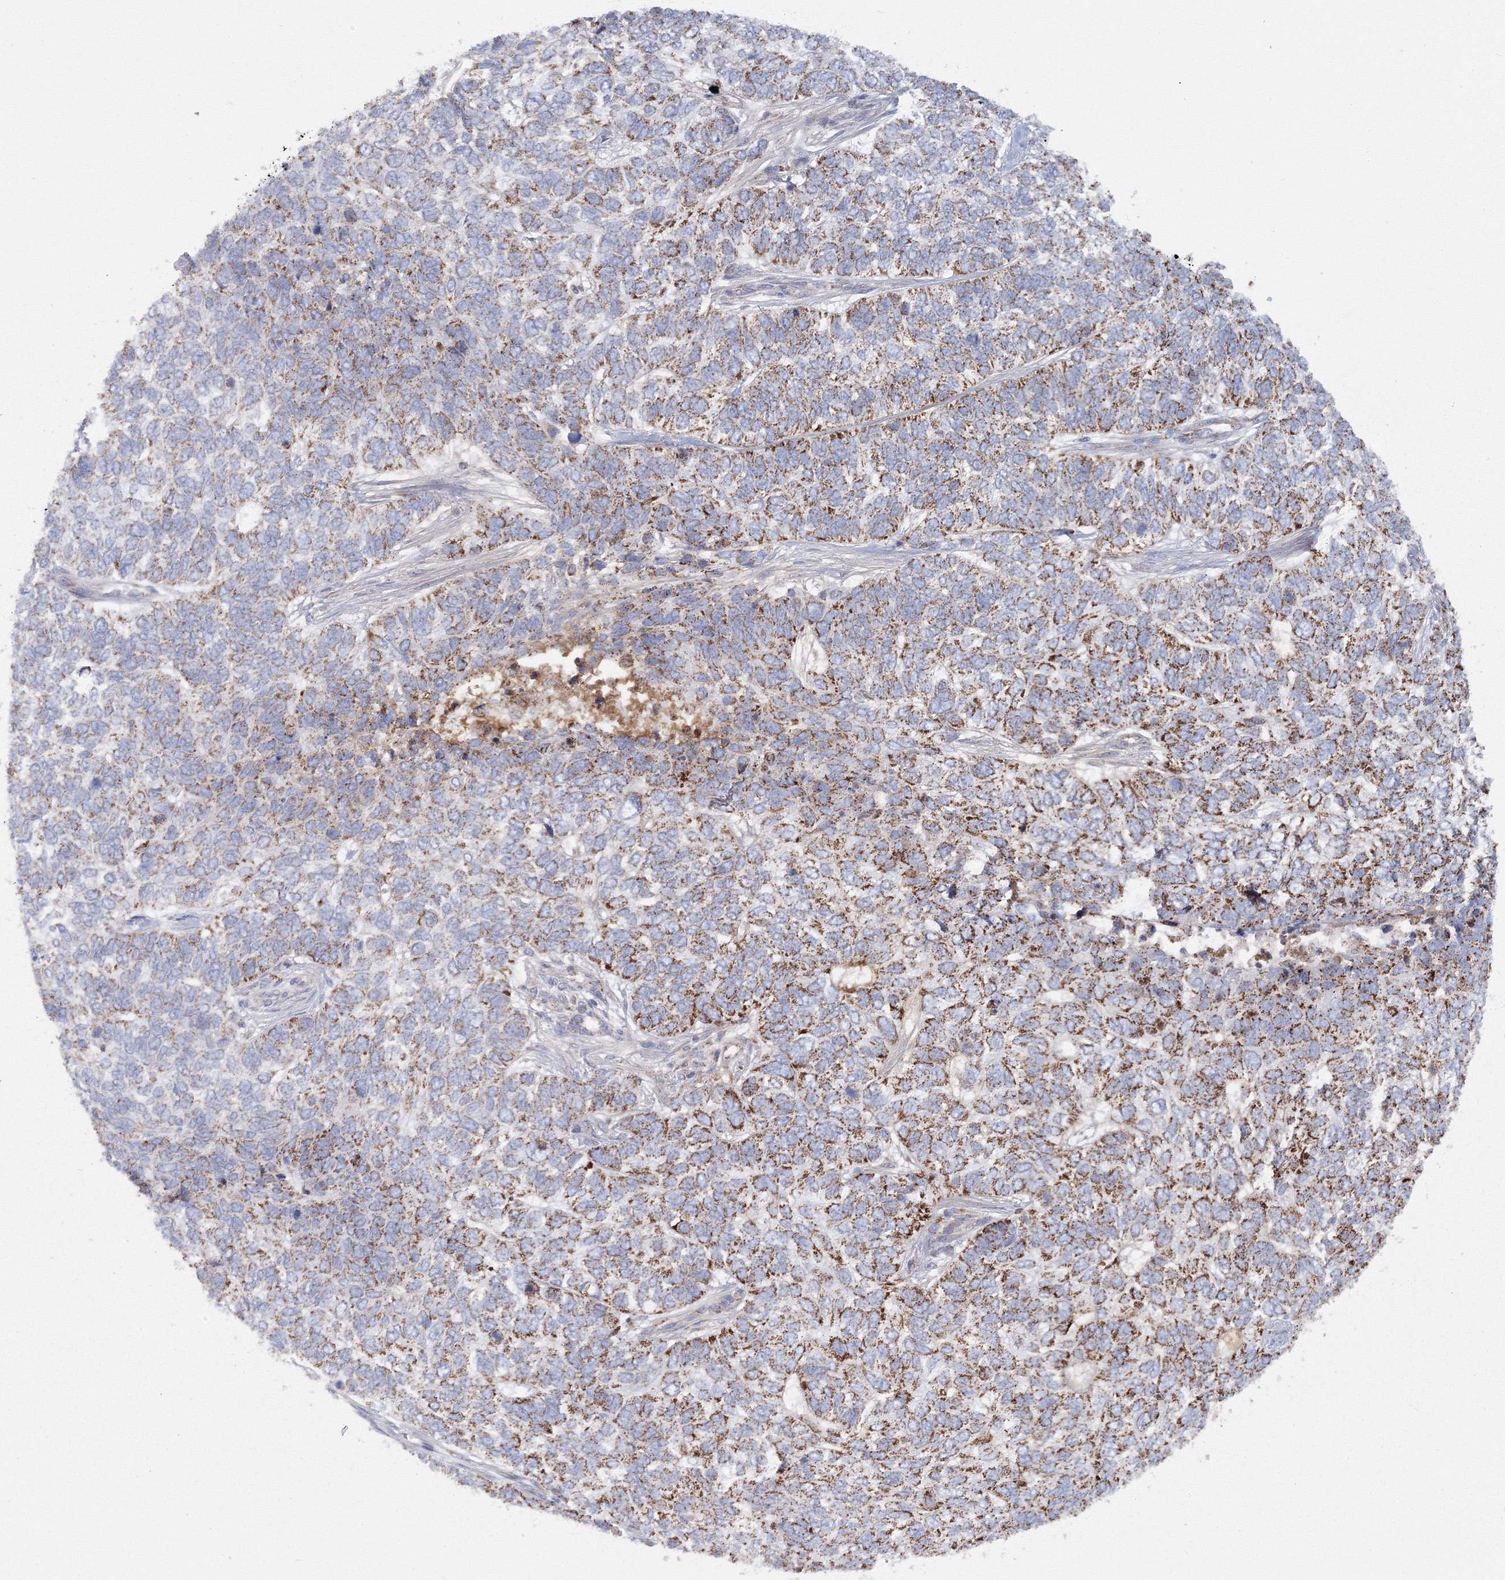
{"staining": {"intensity": "moderate", "quantity": ">75%", "location": "cytoplasmic/membranous"}, "tissue": "skin cancer", "cell_type": "Tumor cells", "image_type": "cancer", "snomed": [{"axis": "morphology", "description": "Basal cell carcinoma"}, {"axis": "topography", "description": "Skin"}], "caption": "Tumor cells display medium levels of moderate cytoplasmic/membranous staining in about >75% of cells in human skin cancer. (IHC, brightfield microscopy, high magnification).", "gene": "GRPEL1", "patient": {"sex": "female", "age": 65}}